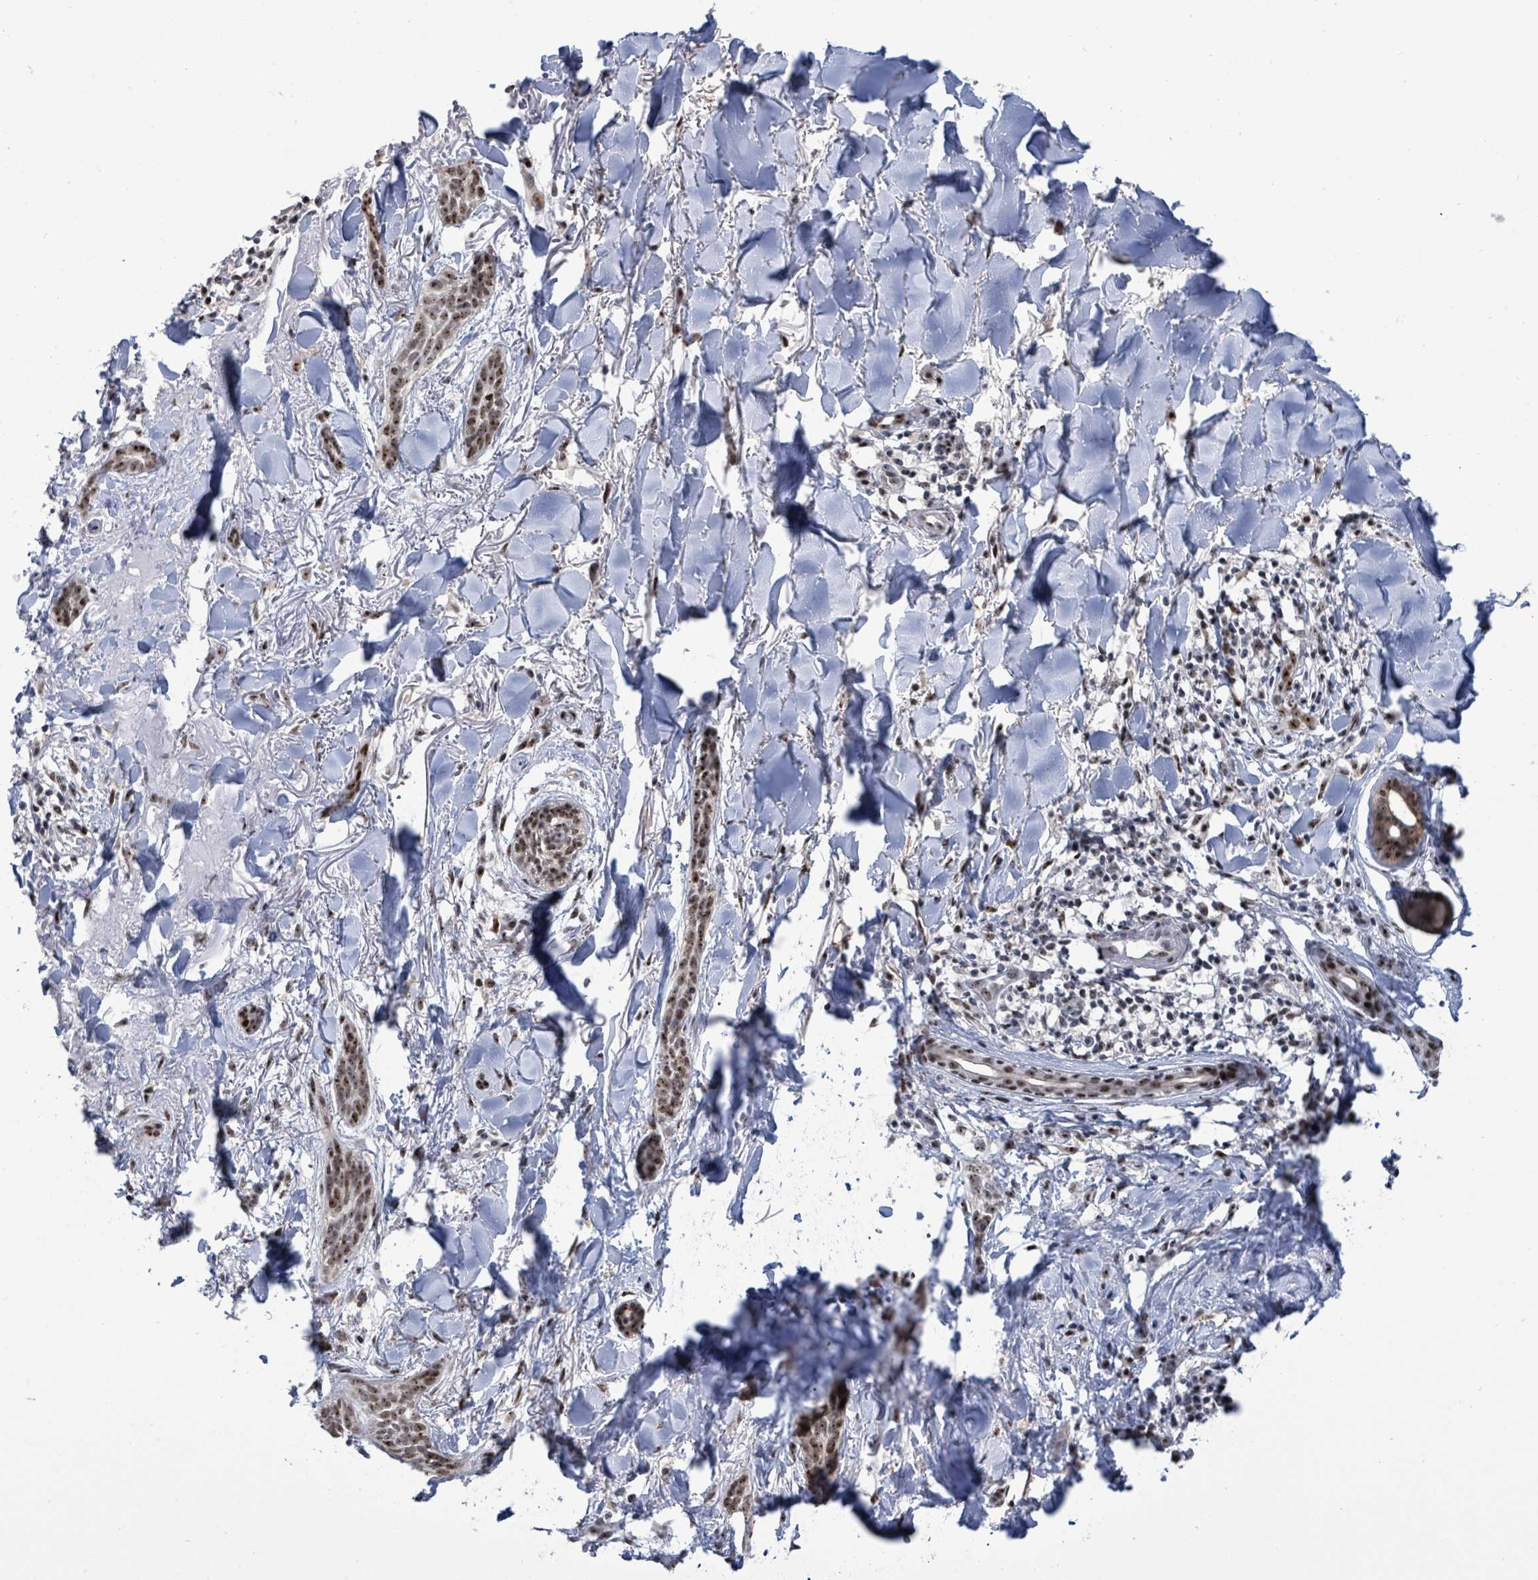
{"staining": {"intensity": "moderate", "quantity": ">75%", "location": "nuclear"}, "tissue": "skin cancer", "cell_type": "Tumor cells", "image_type": "cancer", "snomed": [{"axis": "morphology", "description": "Basal cell carcinoma"}, {"axis": "topography", "description": "Skin"}], "caption": "Immunohistochemical staining of human skin cancer (basal cell carcinoma) reveals medium levels of moderate nuclear staining in approximately >75% of tumor cells.", "gene": "RRN3", "patient": {"sex": "male", "age": 52}}